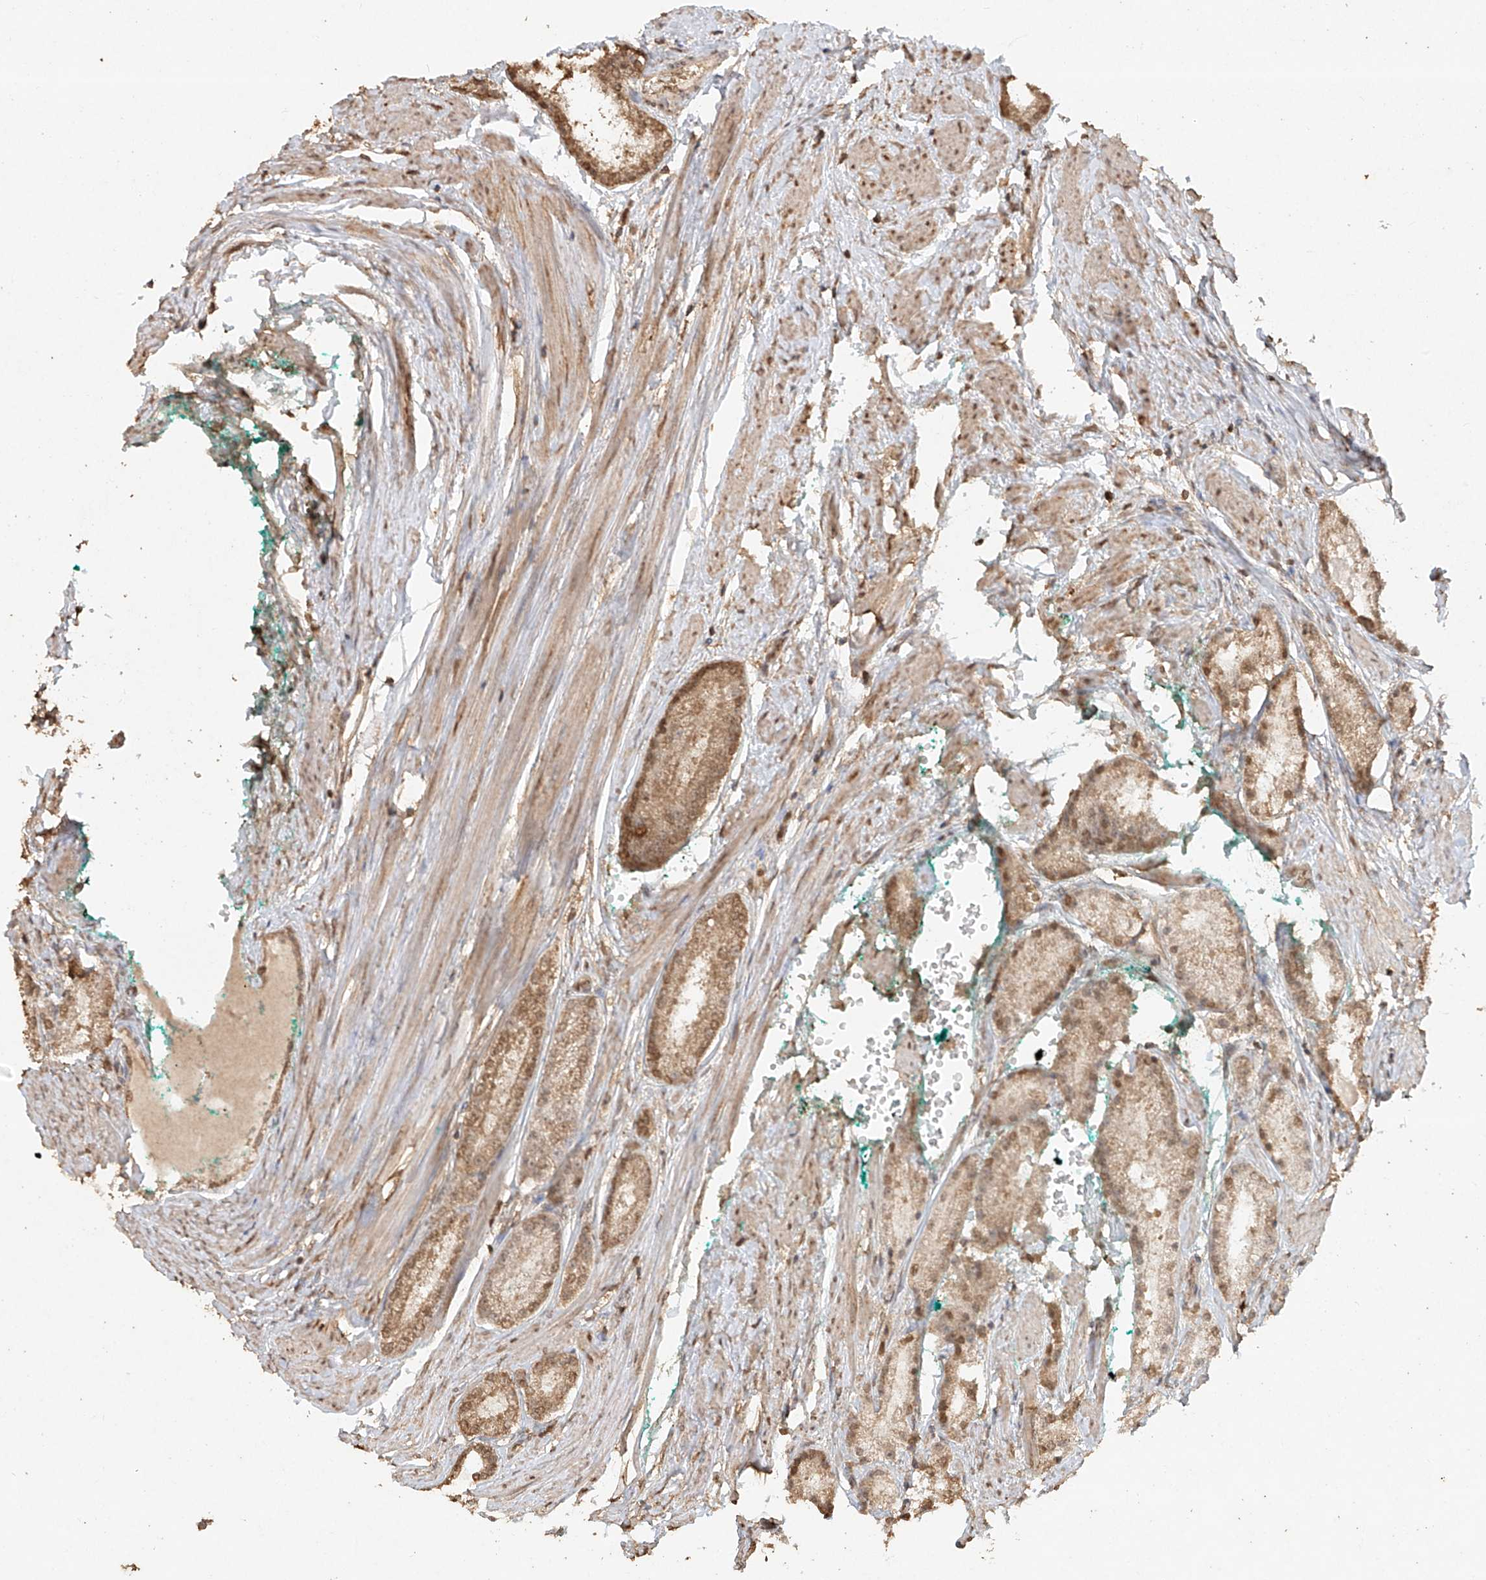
{"staining": {"intensity": "moderate", "quantity": ">75%", "location": "cytoplasmic/membranous,nuclear"}, "tissue": "prostate cancer", "cell_type": "Tumor cells", "image_type": "cancer", "snomed": [{"axis": "morphology", "description": "Adenocarcinoma, Low grade"}, {"axis": "topography", "description": "Prostate"}], "caption": "High-power microscopy captured an IHC image of prostate adenocarcinoma (low-grade), revealing moderate cytoplasmic/membranous and nuclear expression in approximately >75% of tumor cells. (DAB (3,3'-diaminobenzidine) IHC with brightfield microscopy, high magnification).", "gene": "TIGAR", "patient": {"sex": "male", "age": 63}}